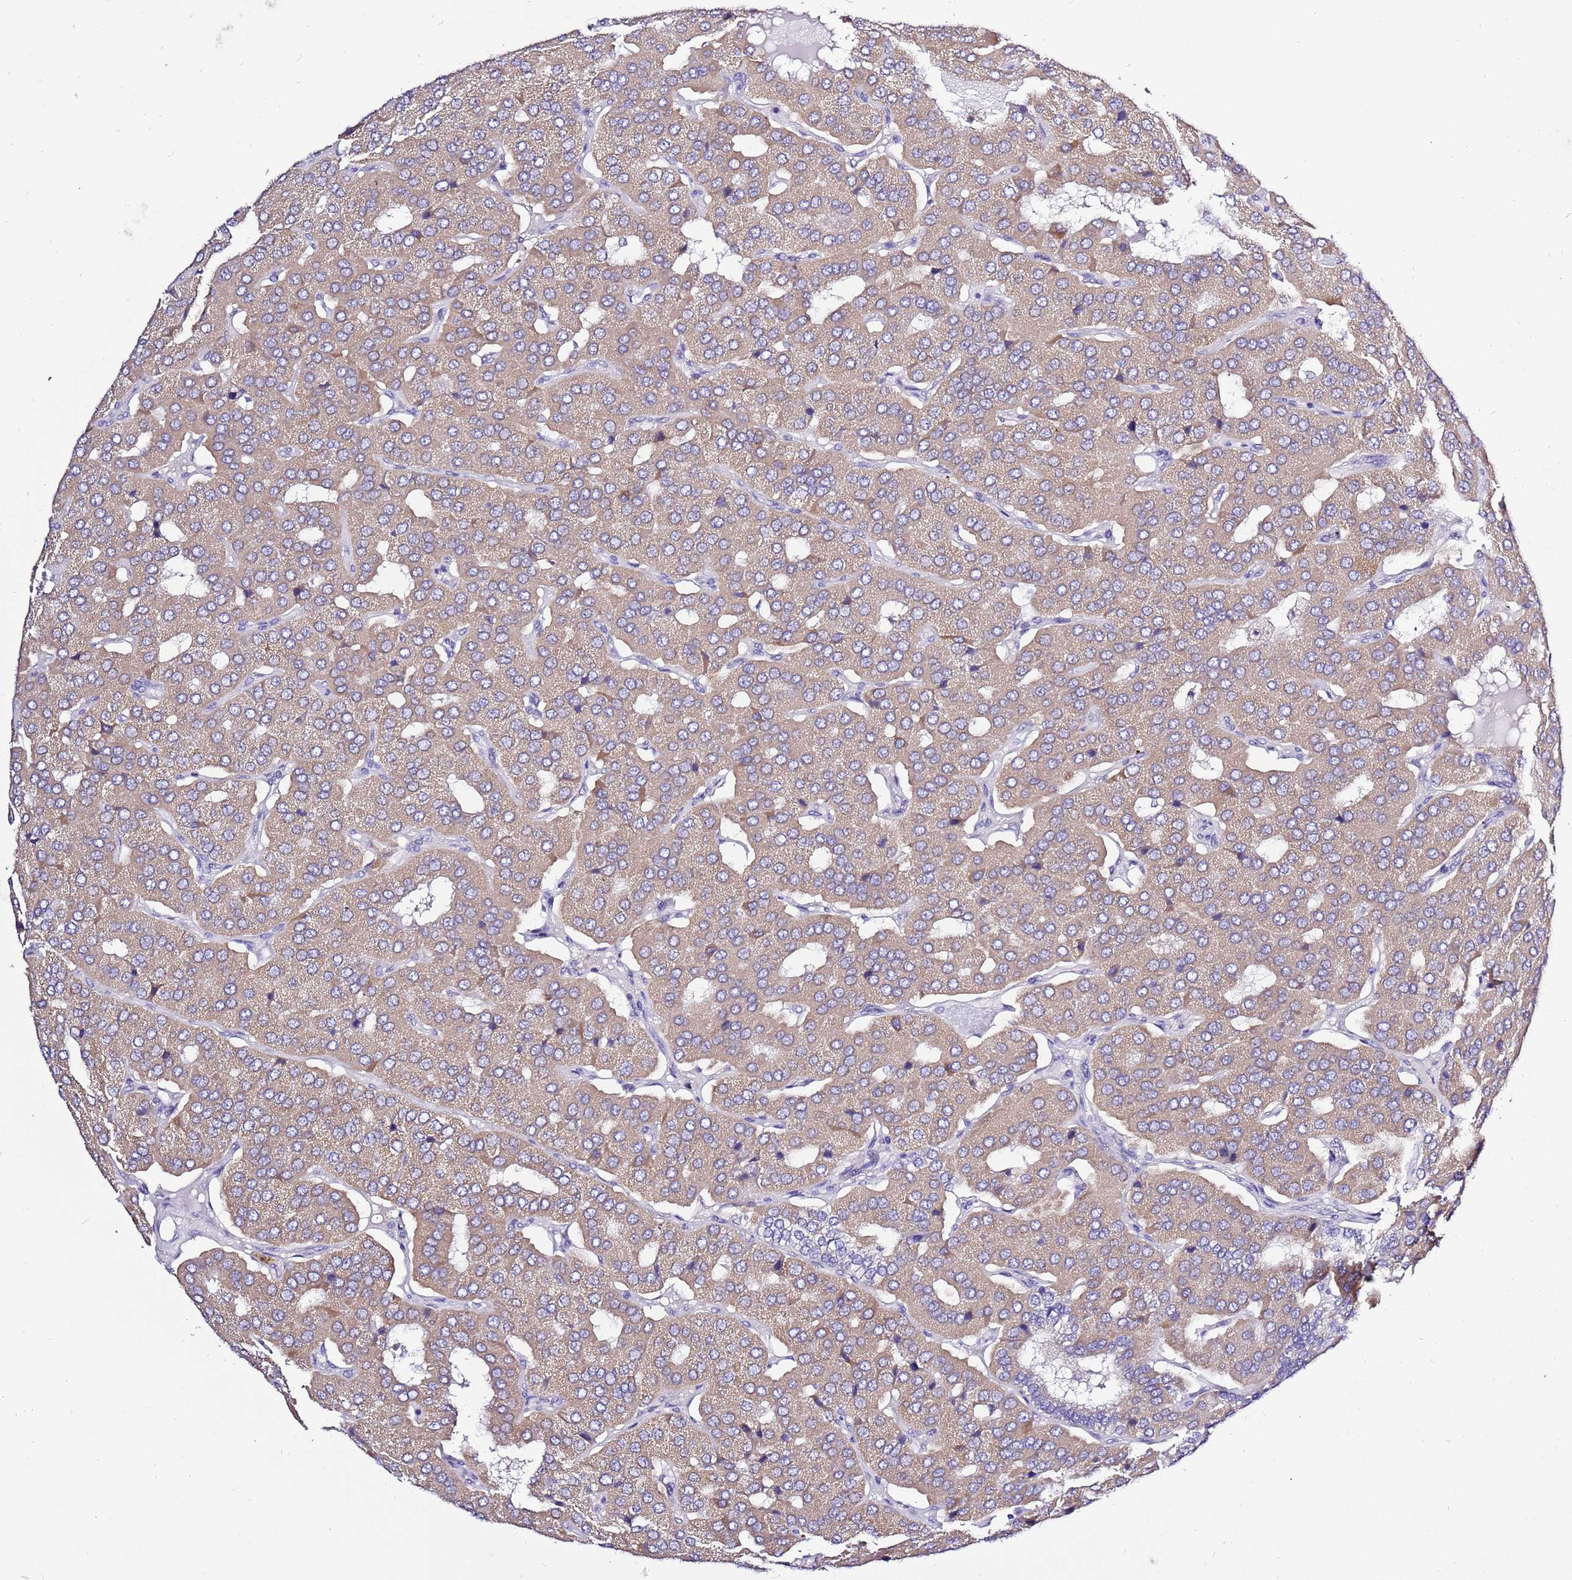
{"staining": {"intensity": "weak", "quantity": ">75%", "location": "cytoplasmic/membranous"}, "tissue": "parathyroid gland", "cell_type": "Glandular cells", "image_type": "normal", "snomed": [{"axis": "morphology", "description": "Normal tissue, NOS"}, {"axis": "morphology", "description": "Adenoma, NOS"}, {"axis": "topography", "description": "Parathyroid gland"}], "caption": "Immunohistochemistry histopathology image of normal parathyroid gland: human parathyroid gland stained using immunohistochemistry reveals low levels of weak protein expression localized specifically in the cytoplasmic/membranous of glandular cells, appearing as a cytoplasmic/membranous brown color.", "gene": "GLCE", "patient": {"sex": "female", "age": 86}}